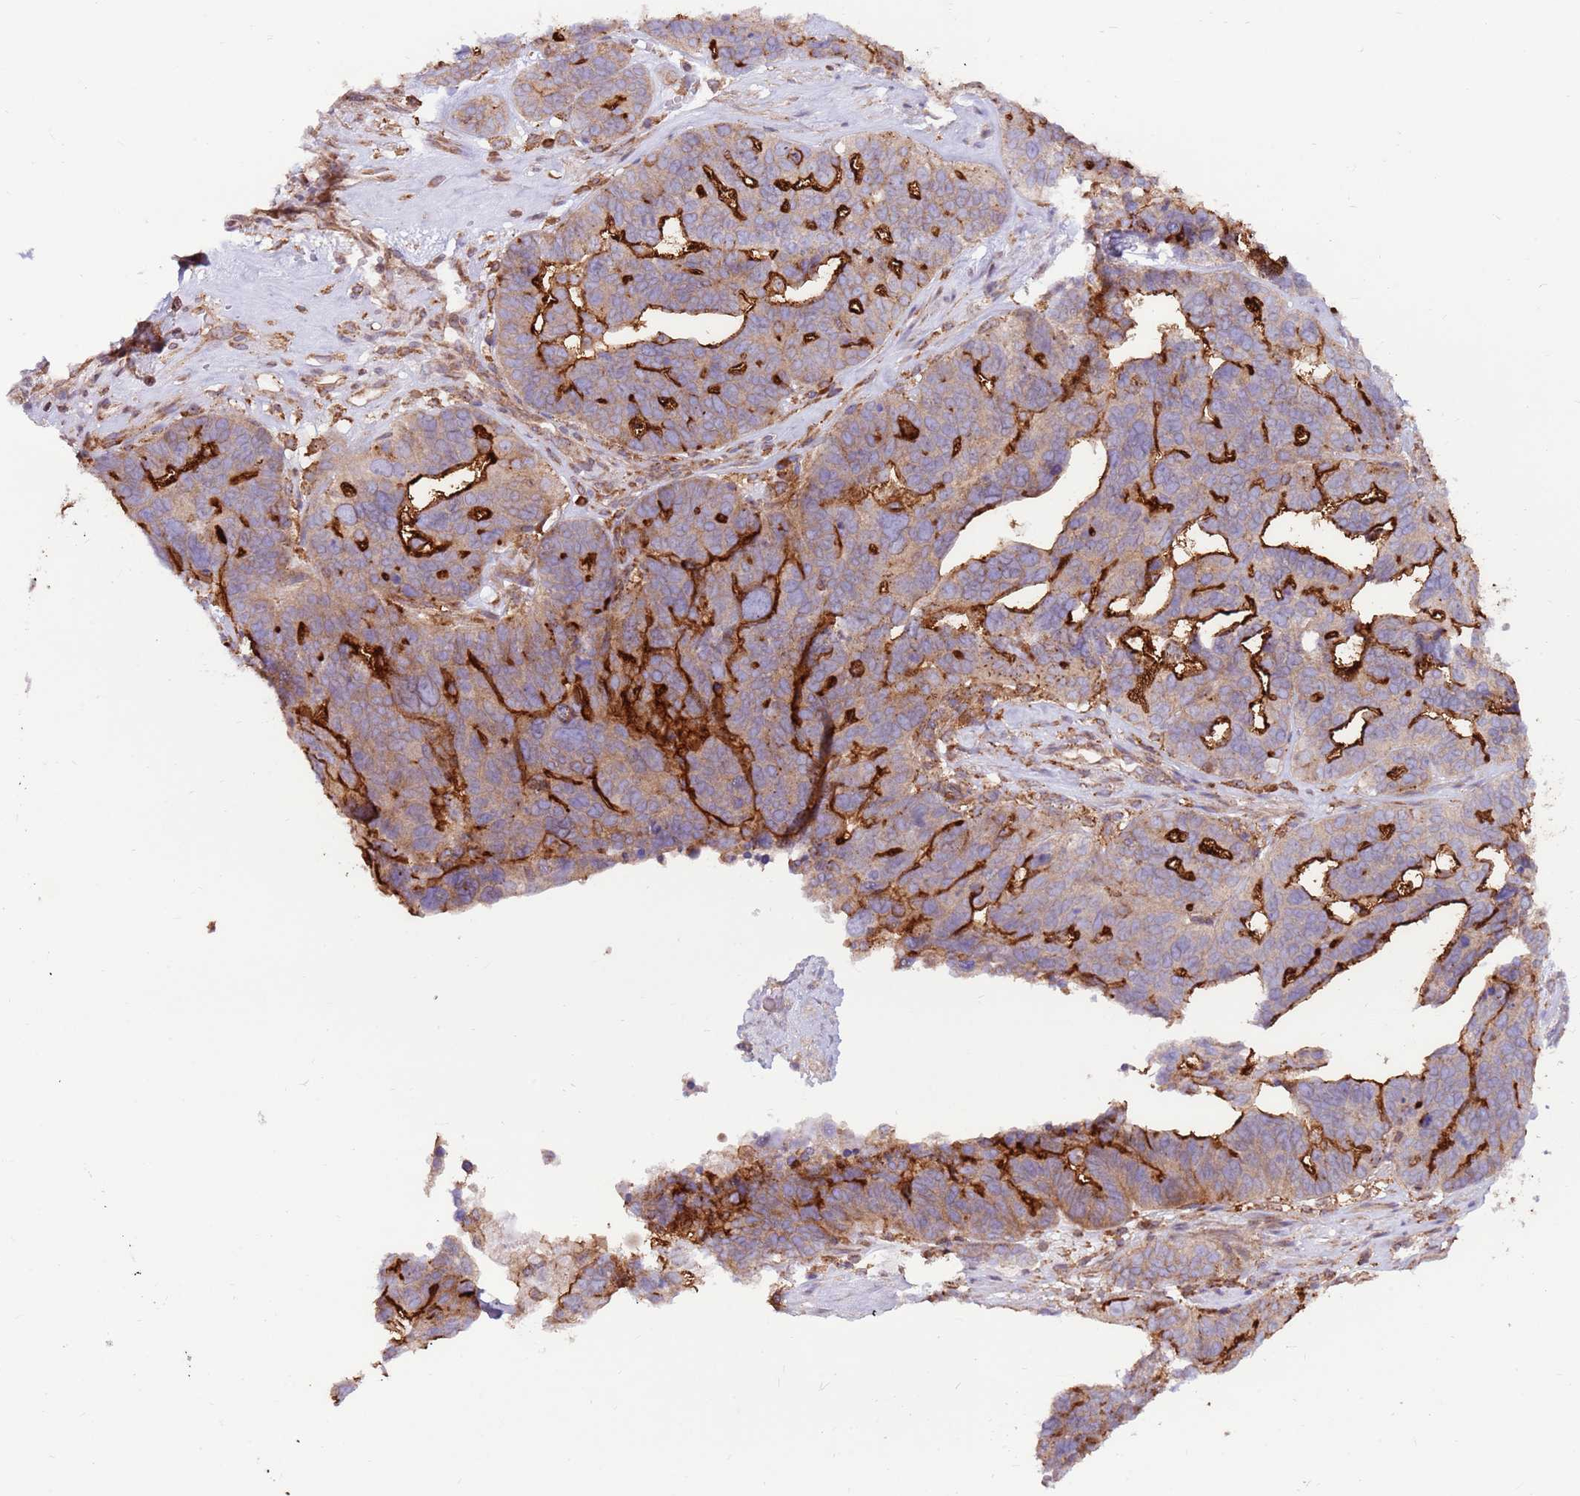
{"staining": {"intensity": "strong", "quantity": "25%-75%", "location": "cytoplasmic/membranous"}, "tissue": "ovarian cancer", "cell_type": "Tumor cells", "image_type": "cancer", "snomed": [{"axis": "morphology", "description": "Cystadenocarcinoma, serous, NOS"}, {"axis": "topography", "description": "Ovary"}], "caption": "A brown stain shows strong cytoplasmic/membranous expression of a protein in human ovarian cancer (serous cystadenocarcinoma) tumor cells.", "gene": "DDX19B", "patient": {"sex": "female", "age": 59}}